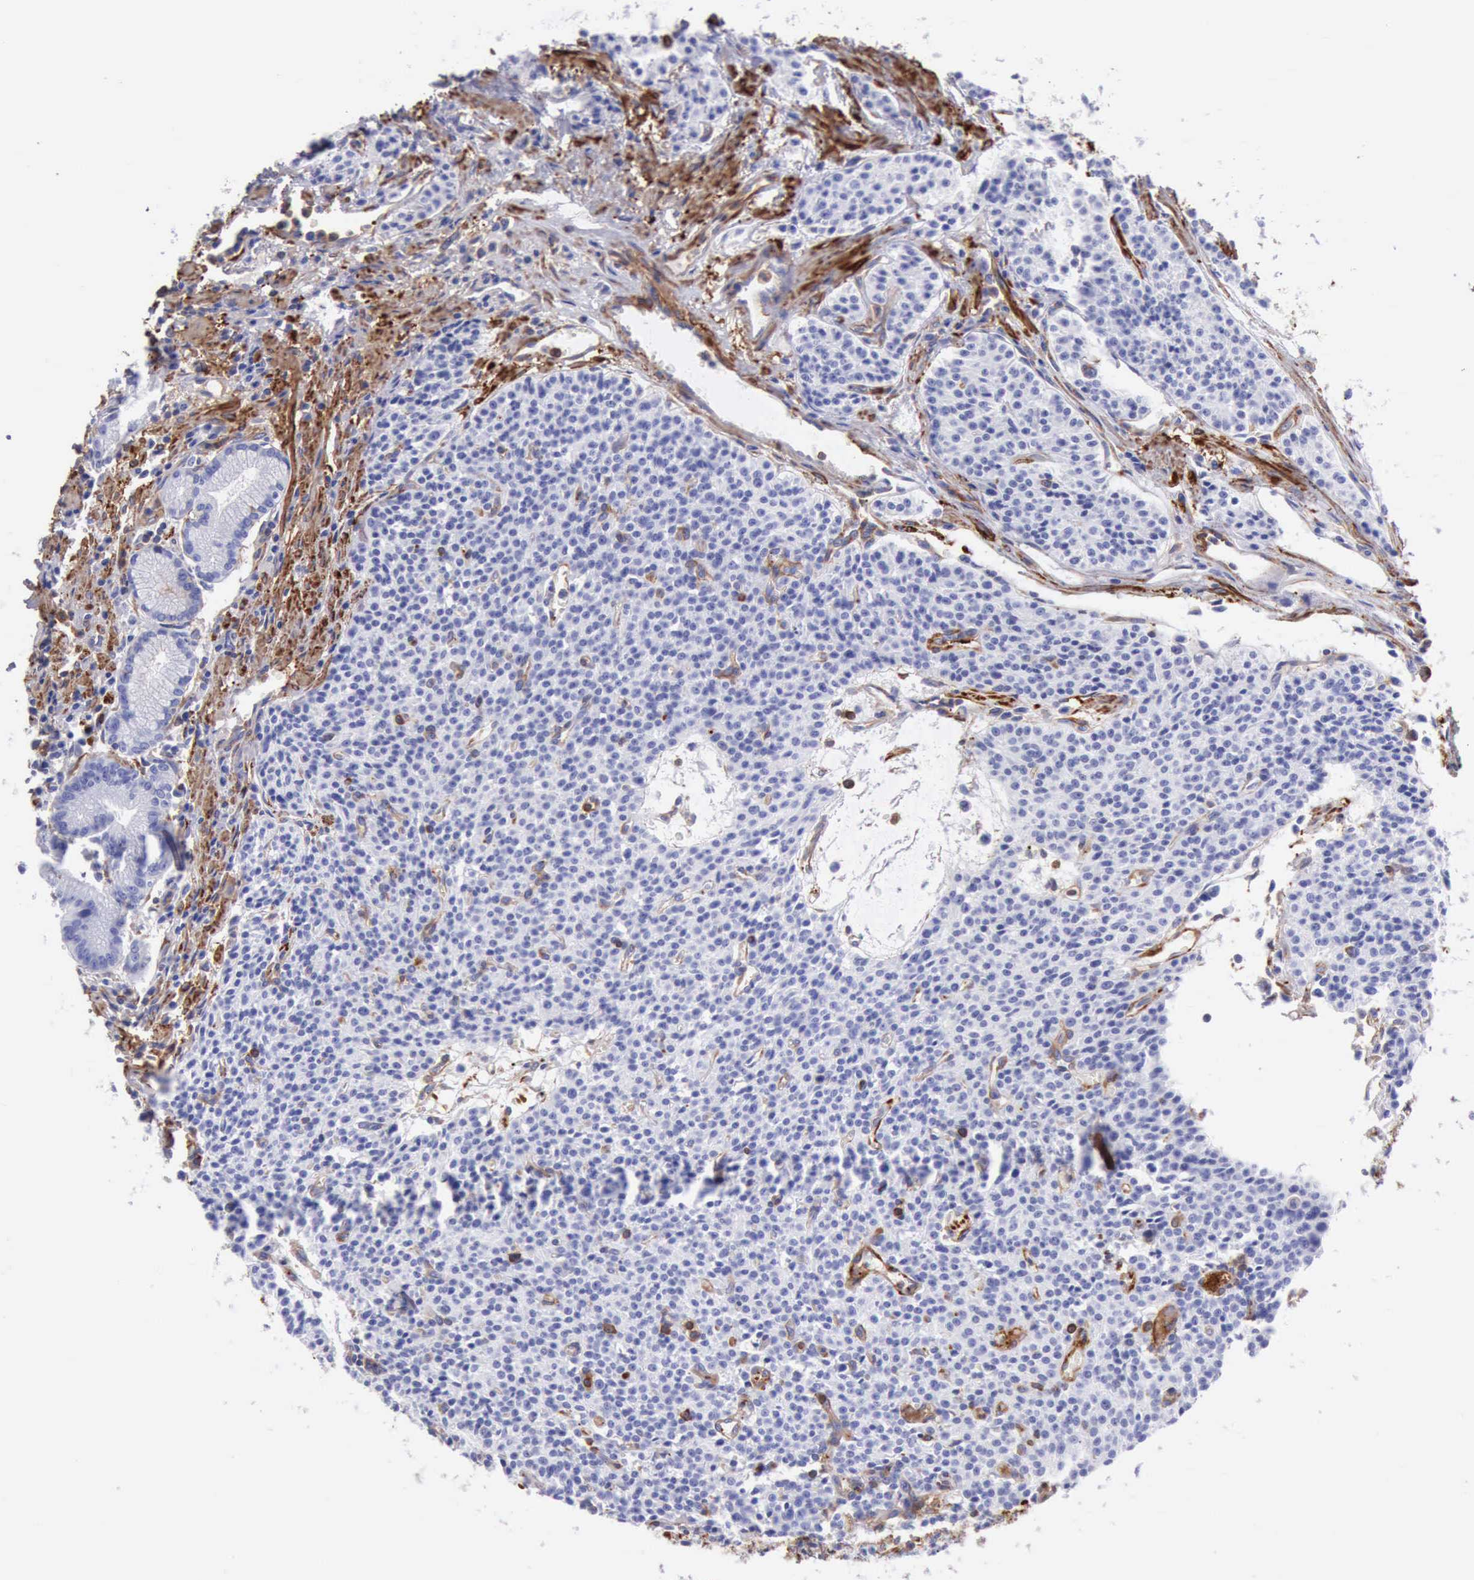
{"staining": {"intensity": "negative", "quantity": "none", "location": "none"}, "tissue": "carcinoid", "cell_type": "Tumor cells", "image_type": "cancer", "snomed": [{"axis": "morphology", "description": "Carcinoid, malignant, NOS"}, {"axis": "topography", "description": "Stomach"}], "caption": "A high-resolution image shows immunohistochemistry (IHC) staining of carcinoid, which demonstrates no significant positivity in tumor cells.", "gene": "FLNA", "patient": {"sex": "female", "age": 76}}